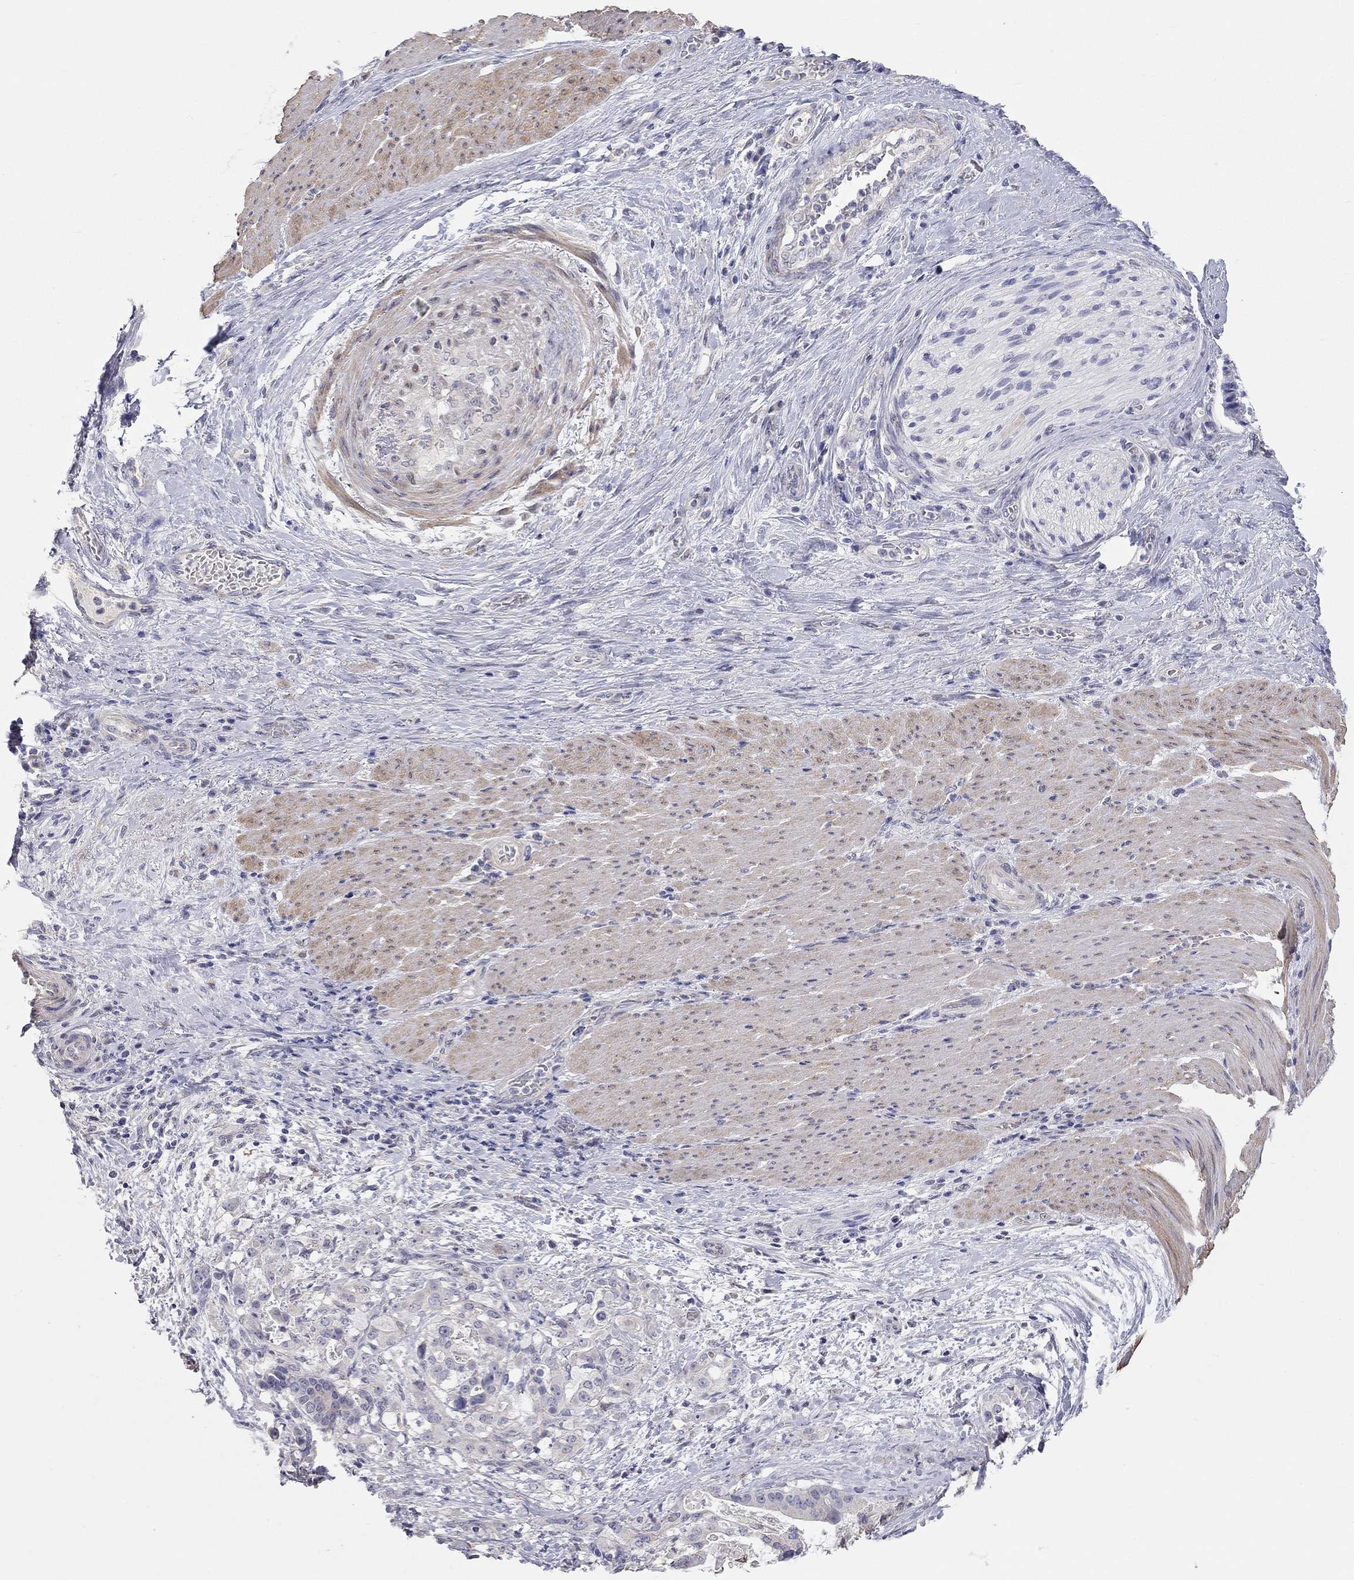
{"staining": {"intensity": "negative", "quantity": "none", "location": "none"}, "tissue": "stomach cancer", "cell_type": "Tumor cells", "image_type": "cancer", "snomed": [{"axis": "morphology", "description": "Adenocarcinoma, NOS"}, {"axis": "topography", "description": "Stomach"}], "caption": "Immunohistochemistry image of human stomach adenocarcinoma stained for a protein (brown), which reveals no staining in tumor cells.", "gene": "PAPSS2", "patient": {"sex": "male", "age": 48}}